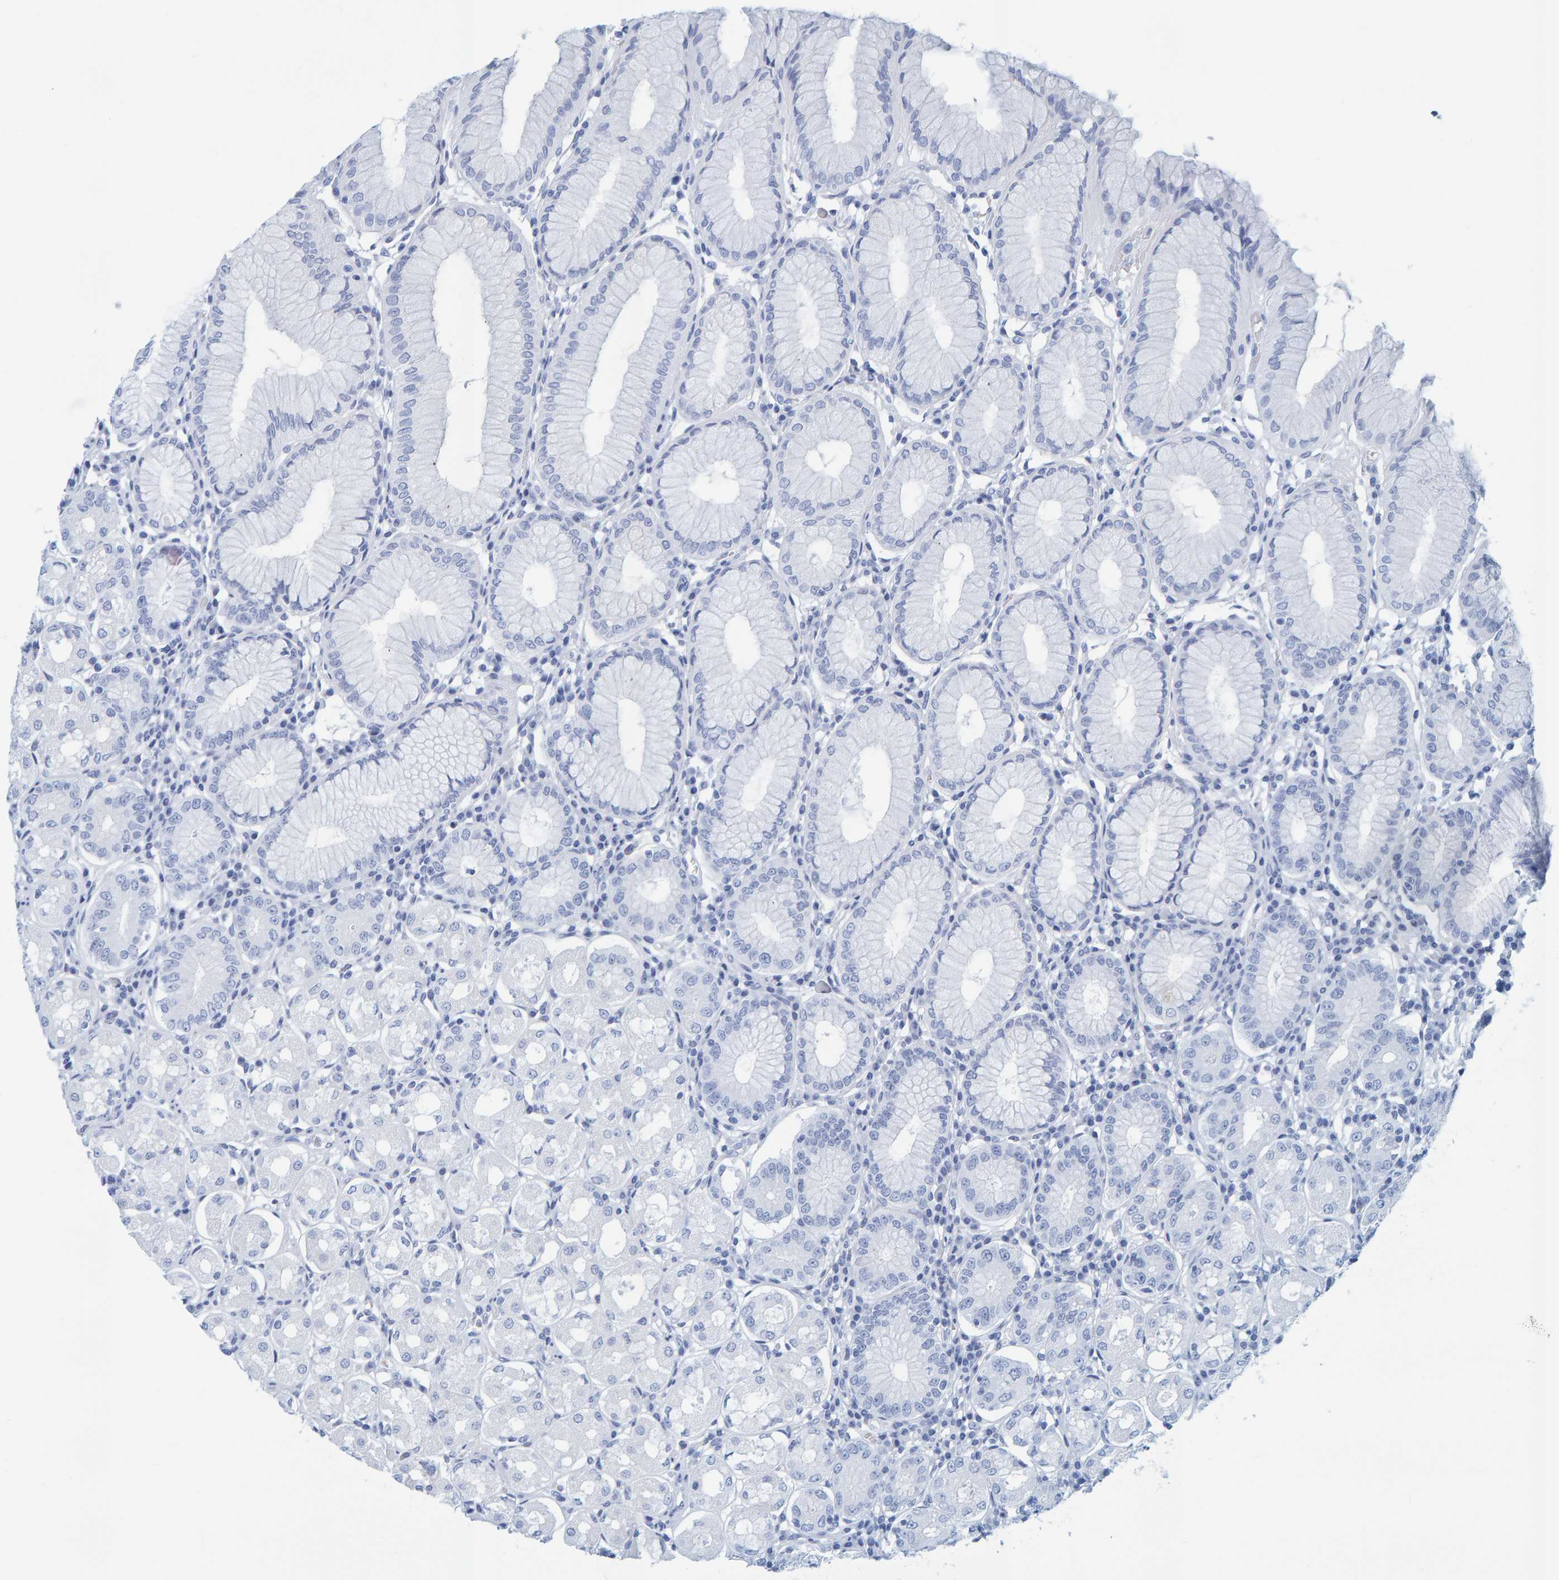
{"staining": {"intensity": "negative", "quantity": "none", "location": "none"}, "tissue": "stomach", "cell_type": "Glandular cells", "image_type": "normal", "snomed": [{"axis": "morphology", "description": "Normal tissue, NOS"}, {"axis": "topography", "description": "Stomach"}, {"axis": "topography", "description": "Stomach, lower"}], "caption": "This is an IHC histopathology image of normal stomach. There is no expression in glandular cells.", "gene": "SFTPC", "patient": {"sex": "female", "age": 56}}